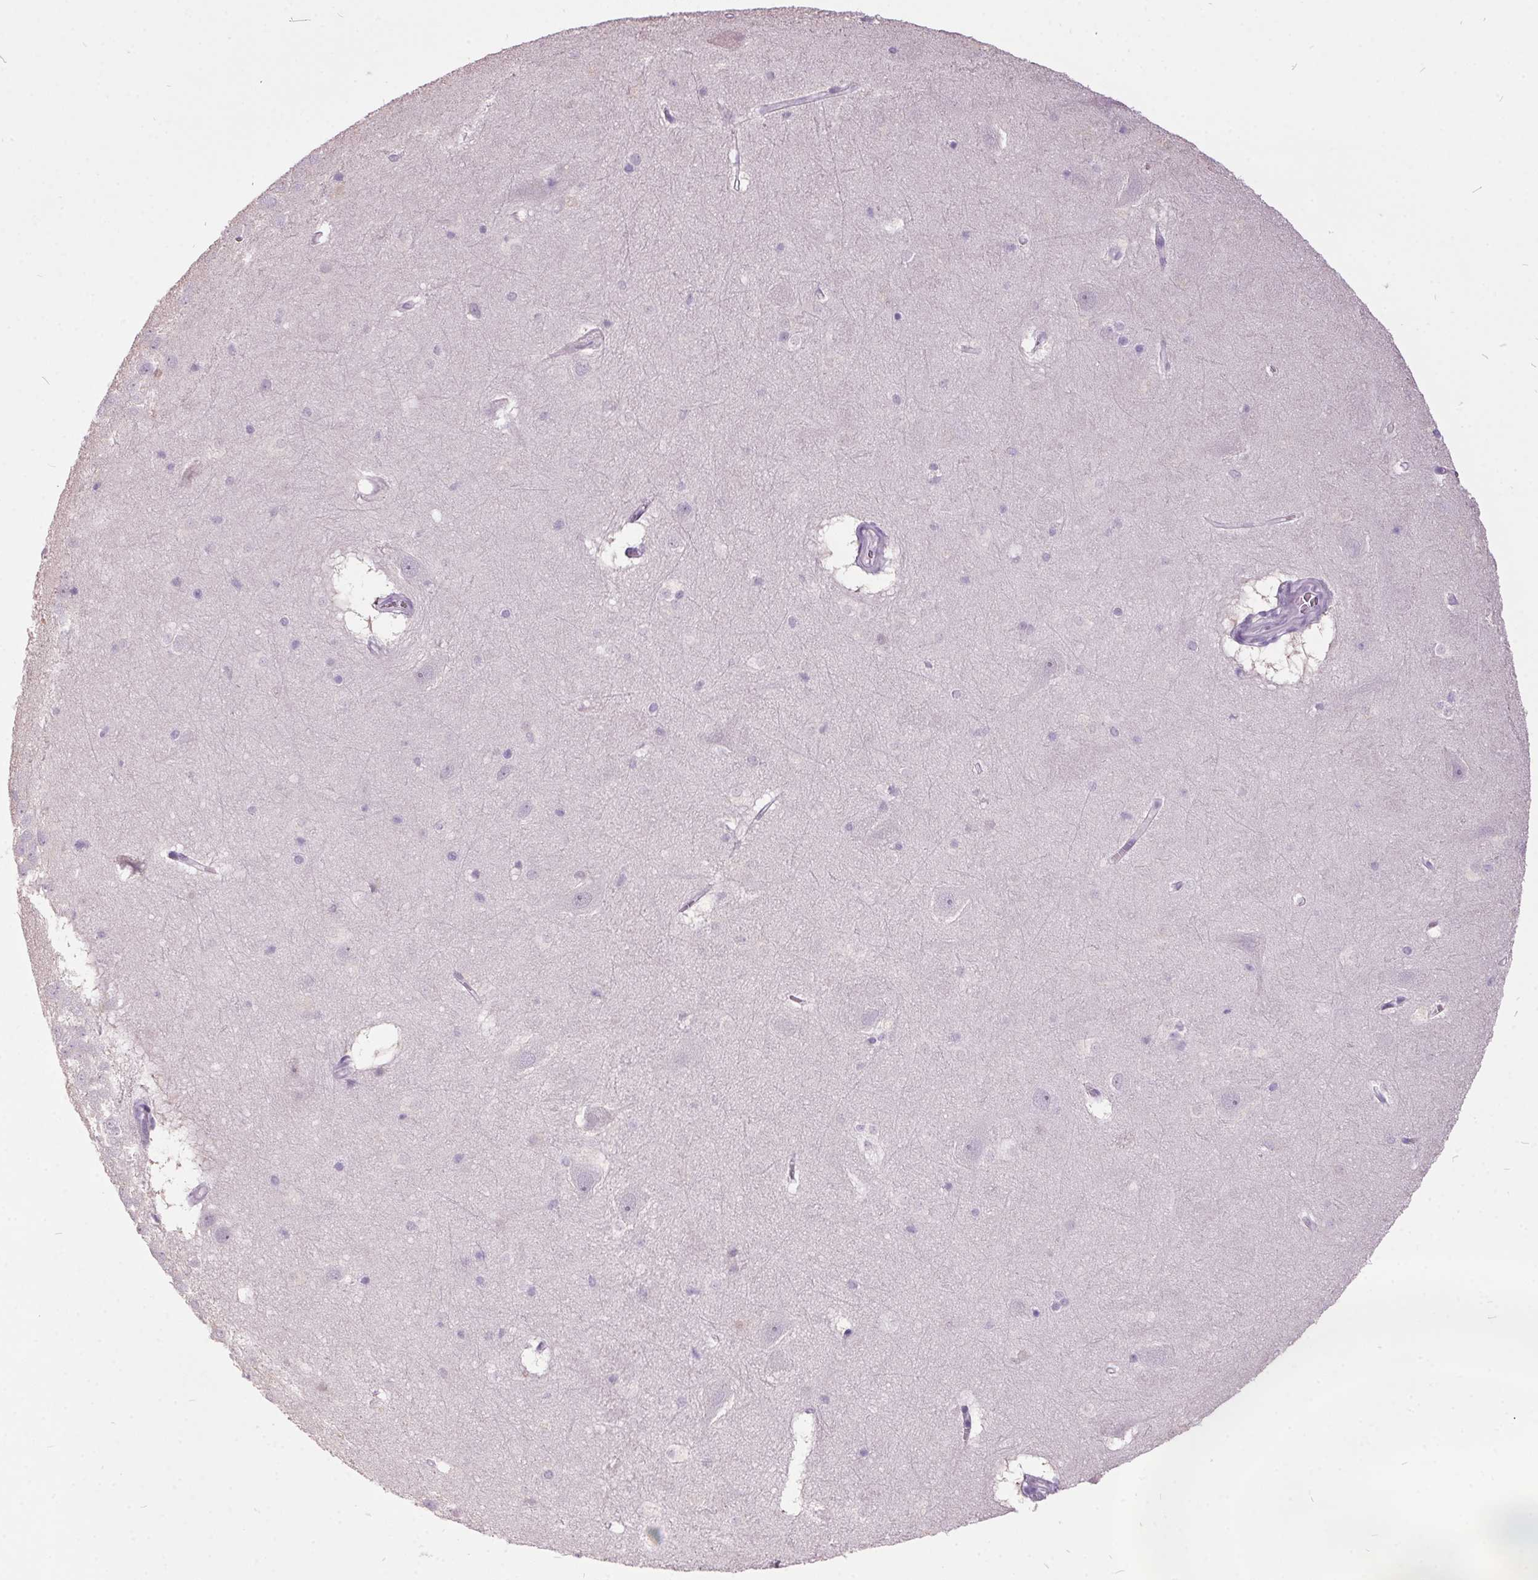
{"staining": {"intensity": "negative", "quantity": "none", "location": "none"}, "tissue": "hippocampus", "cell_type": "Glial cells", "image_type": "normal", "snomed": [{"axis": "morphology", "description": "Normal tissue, NOS"}, {"axis": "topography", "description": "Hippocampus"}], "caption": "A photomicrograph of hippocampus stained for a protein shows no brown staining in glial cells.", "gene": "ODAD2", "patient": {"sex": "male", "age": 45}}